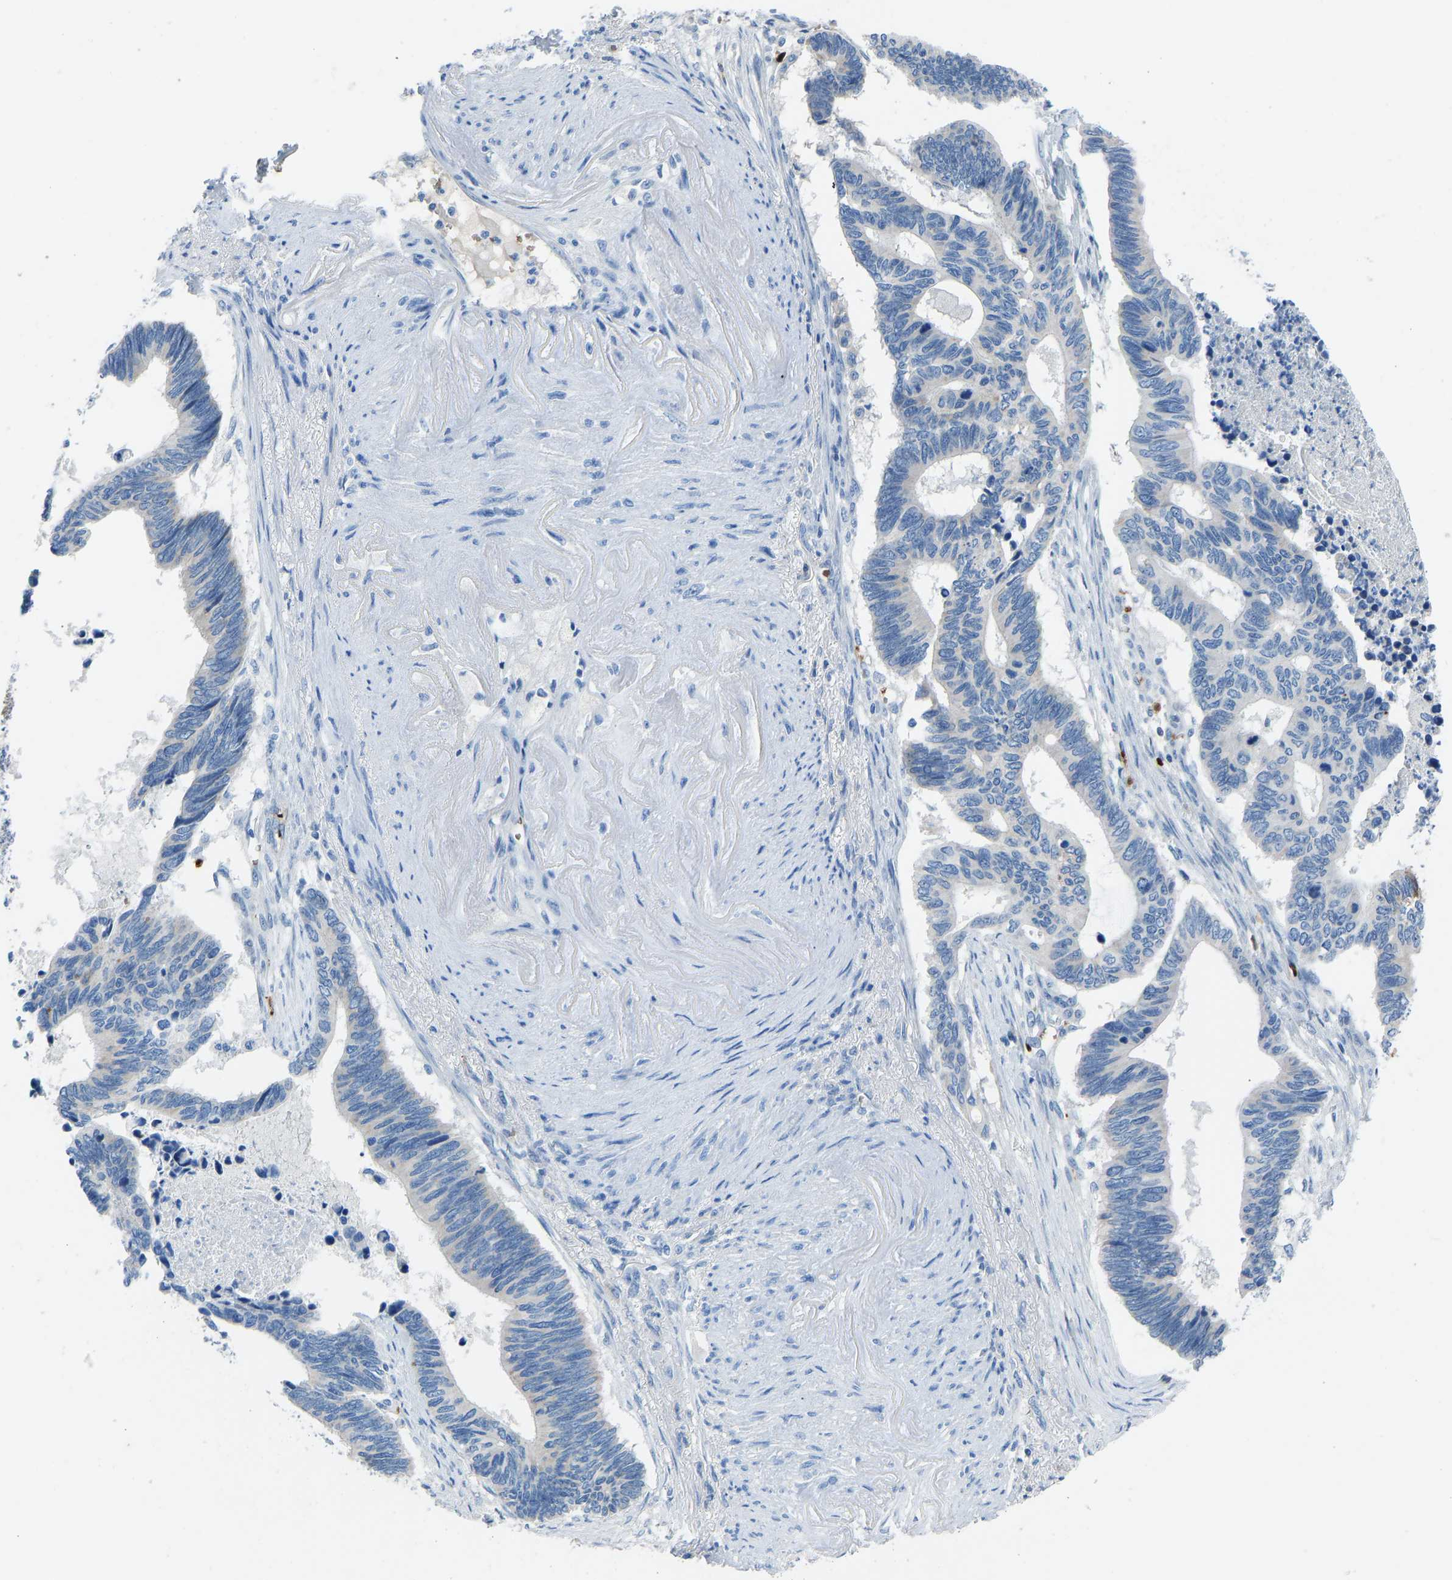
{"staining": {"intensity": "negative", "quantity": "none", "location": "none"}, "tissue": "pancreatic cancer", "cell_type": "Tumor cells", "image_type": "cancer", "snomed": [{"axis": "morphology", "description": "Adenocarcinoma, NOS"}, {"axis": "topography", "description": "Pancreas"}], "caption": "A high-resolution histopathology image shows immunohistochemistry (IHC) staining of pancreatic adenocarcinoma, which shows no significant positivity in tumor cells.", "gene": "PIGS", "patient": {"sex": "female", "age": 70}}